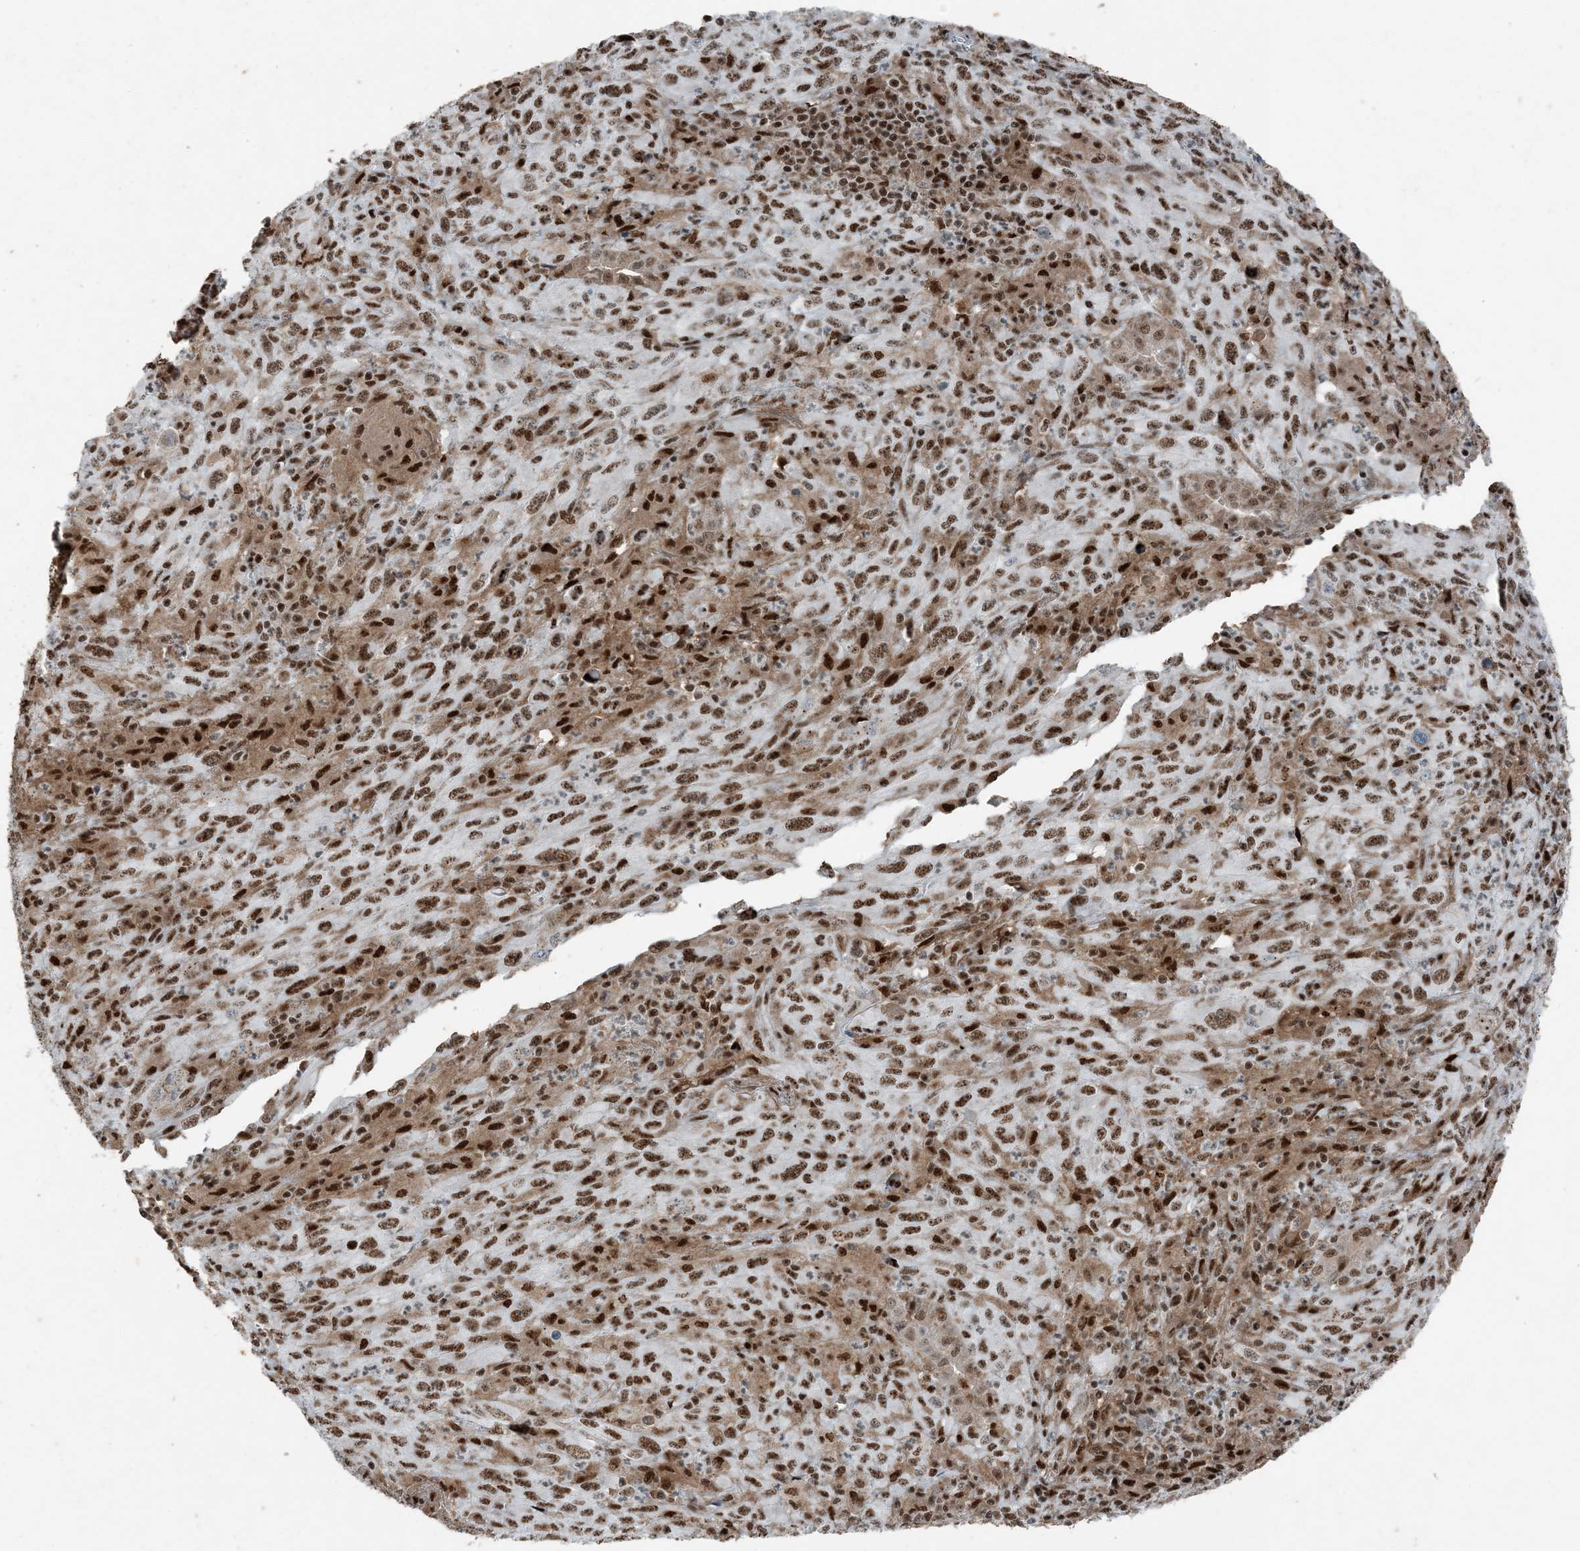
{"staining": {"intensity": "moderate", "quantity": ">75%", "location": "nuclear"}, "tissue": "melanoma", "cell_type": "Tumor cells", "image_type": "cancer", "snomed": [{"axis": "morphology", "description": "Malignant melanoma, Metastatic site"}, {"axis": "topography", "description": "Skin"}], "caption": "Protein expression analysis of human melanoma reveals moderate nuclear expression in approximately >75% of tumor cells.", "gene": "TADA2B", "patient": {"sex": "female", "age": 56}}